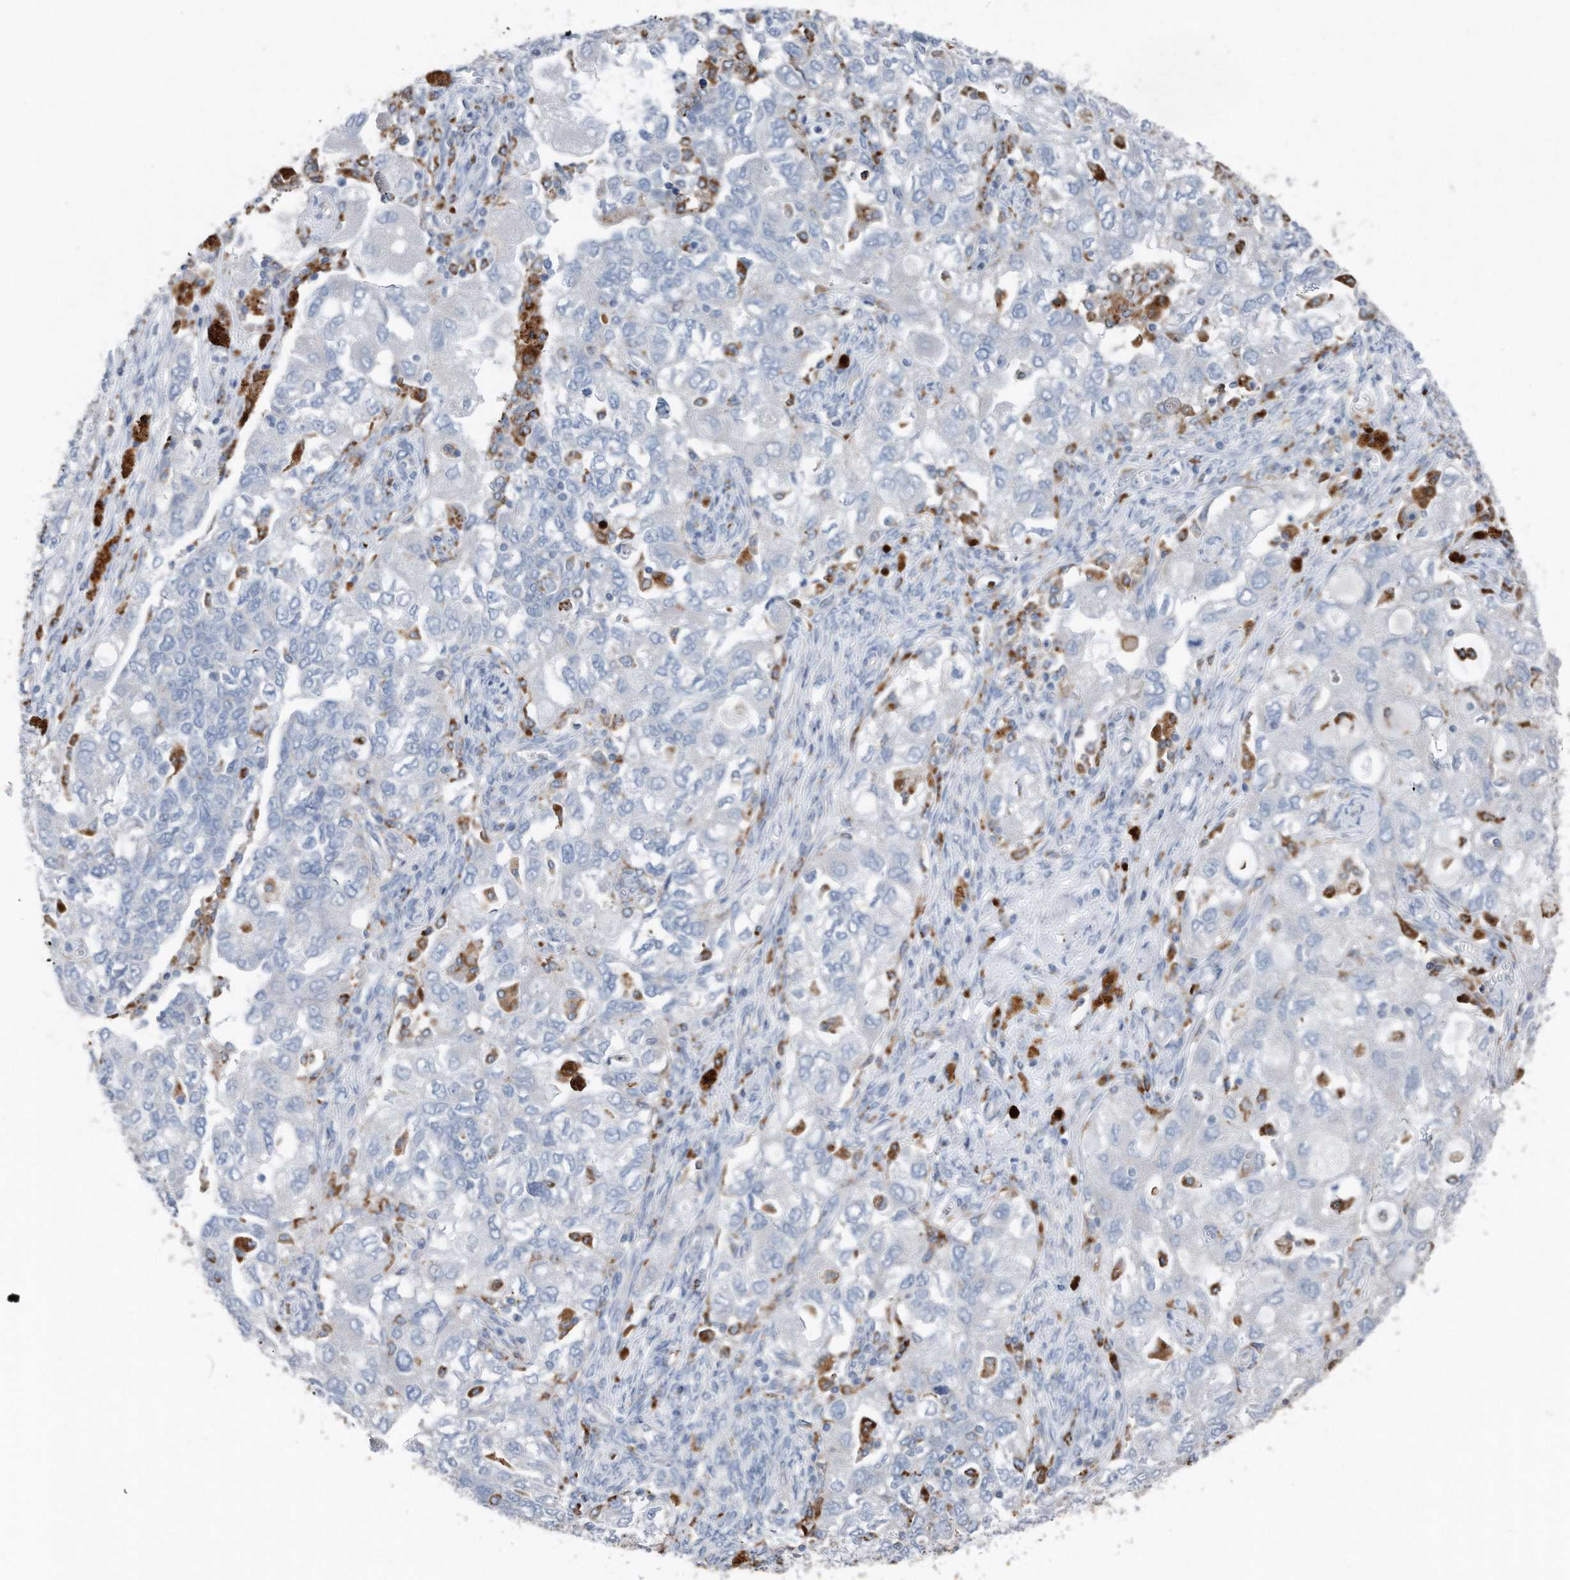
{"staining": {"intensity": "negative", "quantity": "none", "location": "none"}, "tissue": "ovarian cancer", "cell_type": "Tumor cells", "image_type": "cancer", "snomed": [{"axis": "morphology", "description": "Carcinoma, NOS"}, {"axis": "morphology", "description": "Cystadenocarcinoma, serous, NOS"}, {"axis": "topography", "description": "Ovary"}], "caption": "An immunohistochemistry photomicrograph of ovarian cancer (serous cystadenocarcinoma) is shown. There is no staining in tumor cells of ovarian cancer (serous cystadenocarcinoma). (Stains: DAB immunohistochemistry with hematoxylin counter stain, Microscopy: brightfield microscopy at high magnification).", "gene": "ZNF772", "patient": {"sex": "female", "age": 69}}